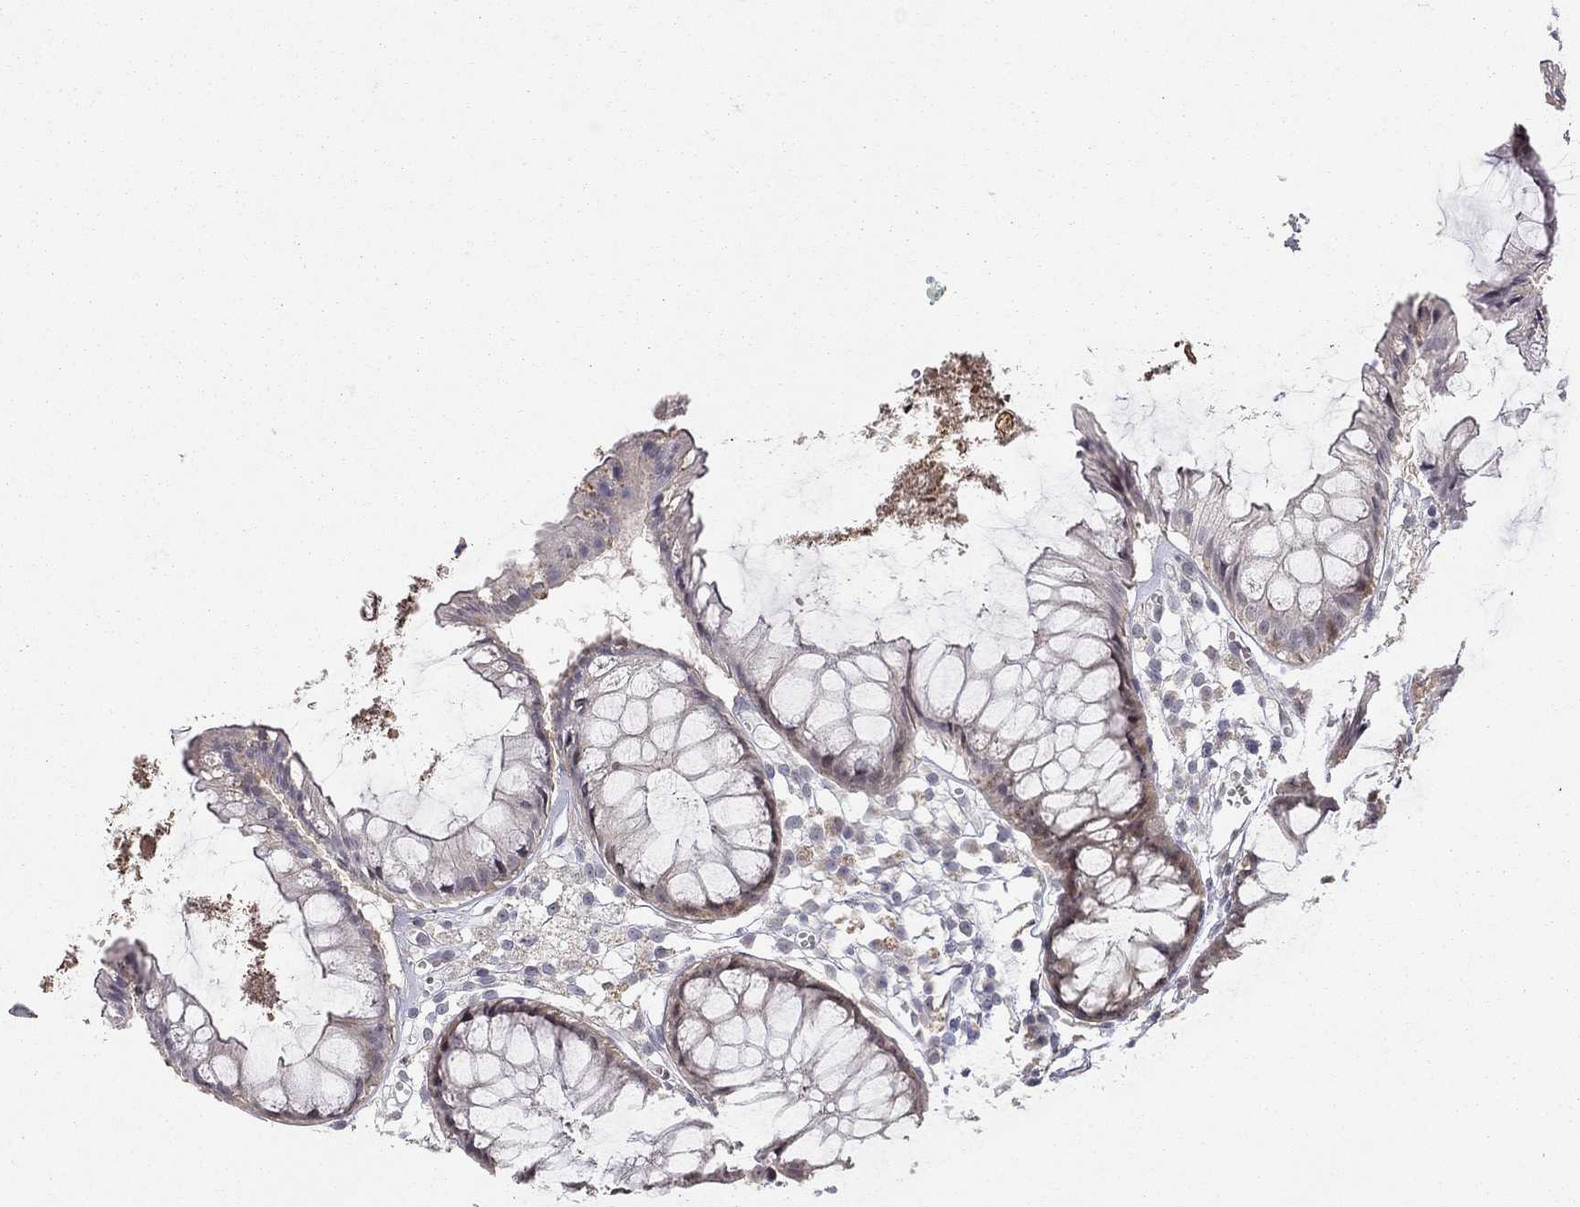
{"staining": {"intensity": "negative", "quantity": "none", "location": "none"}, "tissue": "colon", "cell_type": "Endothelial cells", "image_type": "normal", "snomed": [{"axis": "morphology", "description": "Normal tissue, NOS"}, {"axis": "morphology", "description": "Adenocarcinoma, NOS"}, {"axis": "topography", "description": "Colon"}], "caption": "Endothelial cells show no significant protein expression in benign colon.", "gene": "STXBP6", "patient": {"sex": "male", "age": 65}}